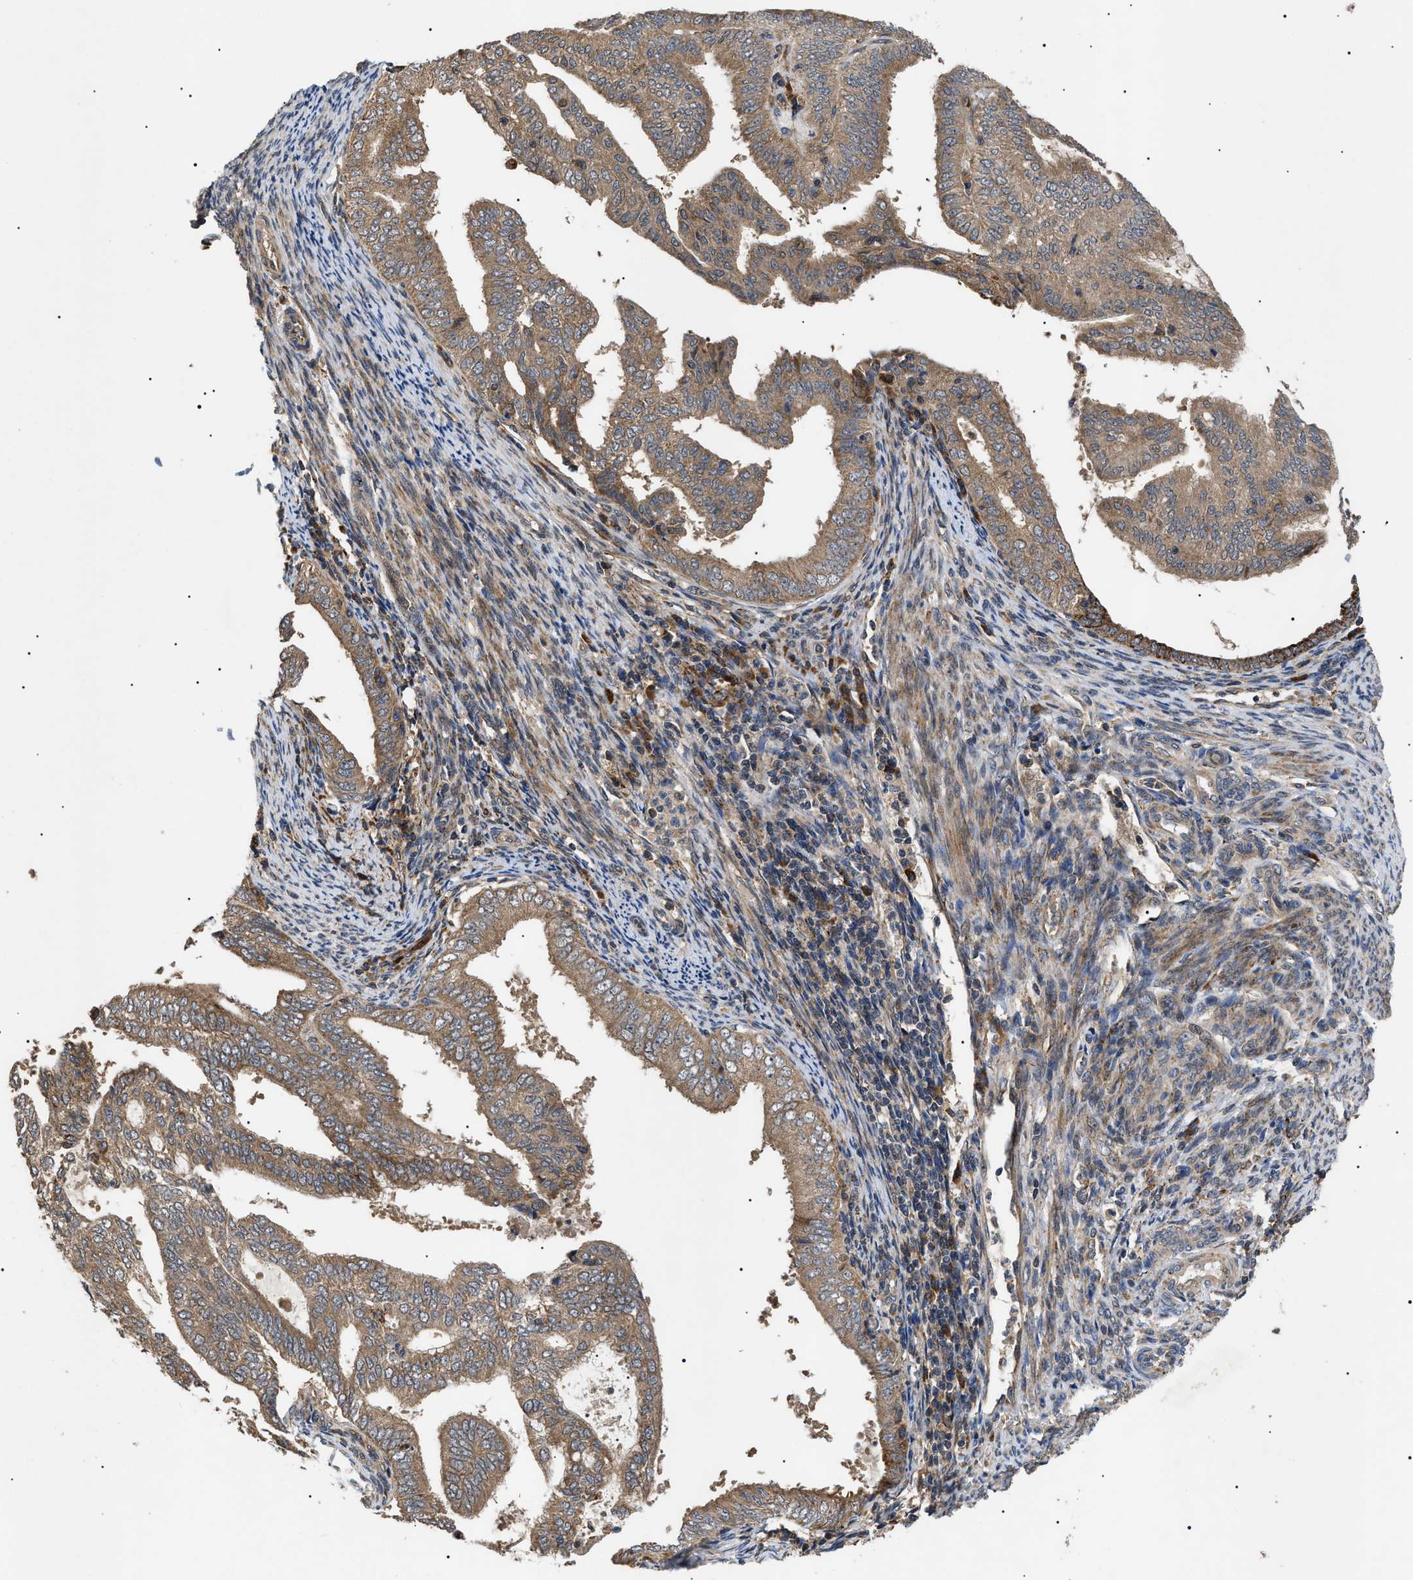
{"staining": {"intensity": "moderate", "quantity": ">75%", "location": "cytoplasmic/membranous"}, "tissue": "endometrial cancer", "cell_type": "Tumor cells", "image_type": "cancer", "snomed": [{"axis": "morphology", "description": "Adenocarcinoma, NOS"}, {"axis": "topography", "description": "Endometrium"}], "caption": "Immunohistochemistry (IHC) micrograph of adenocarcinoma (endometrial) stained for a protein (brown), which exhibits medium levels of moderate cytoplasmic/membranous expression in approximately >75% of tumor cells.", "gene": "ASTL", "patient": {"sex": "female", "age": 58}}